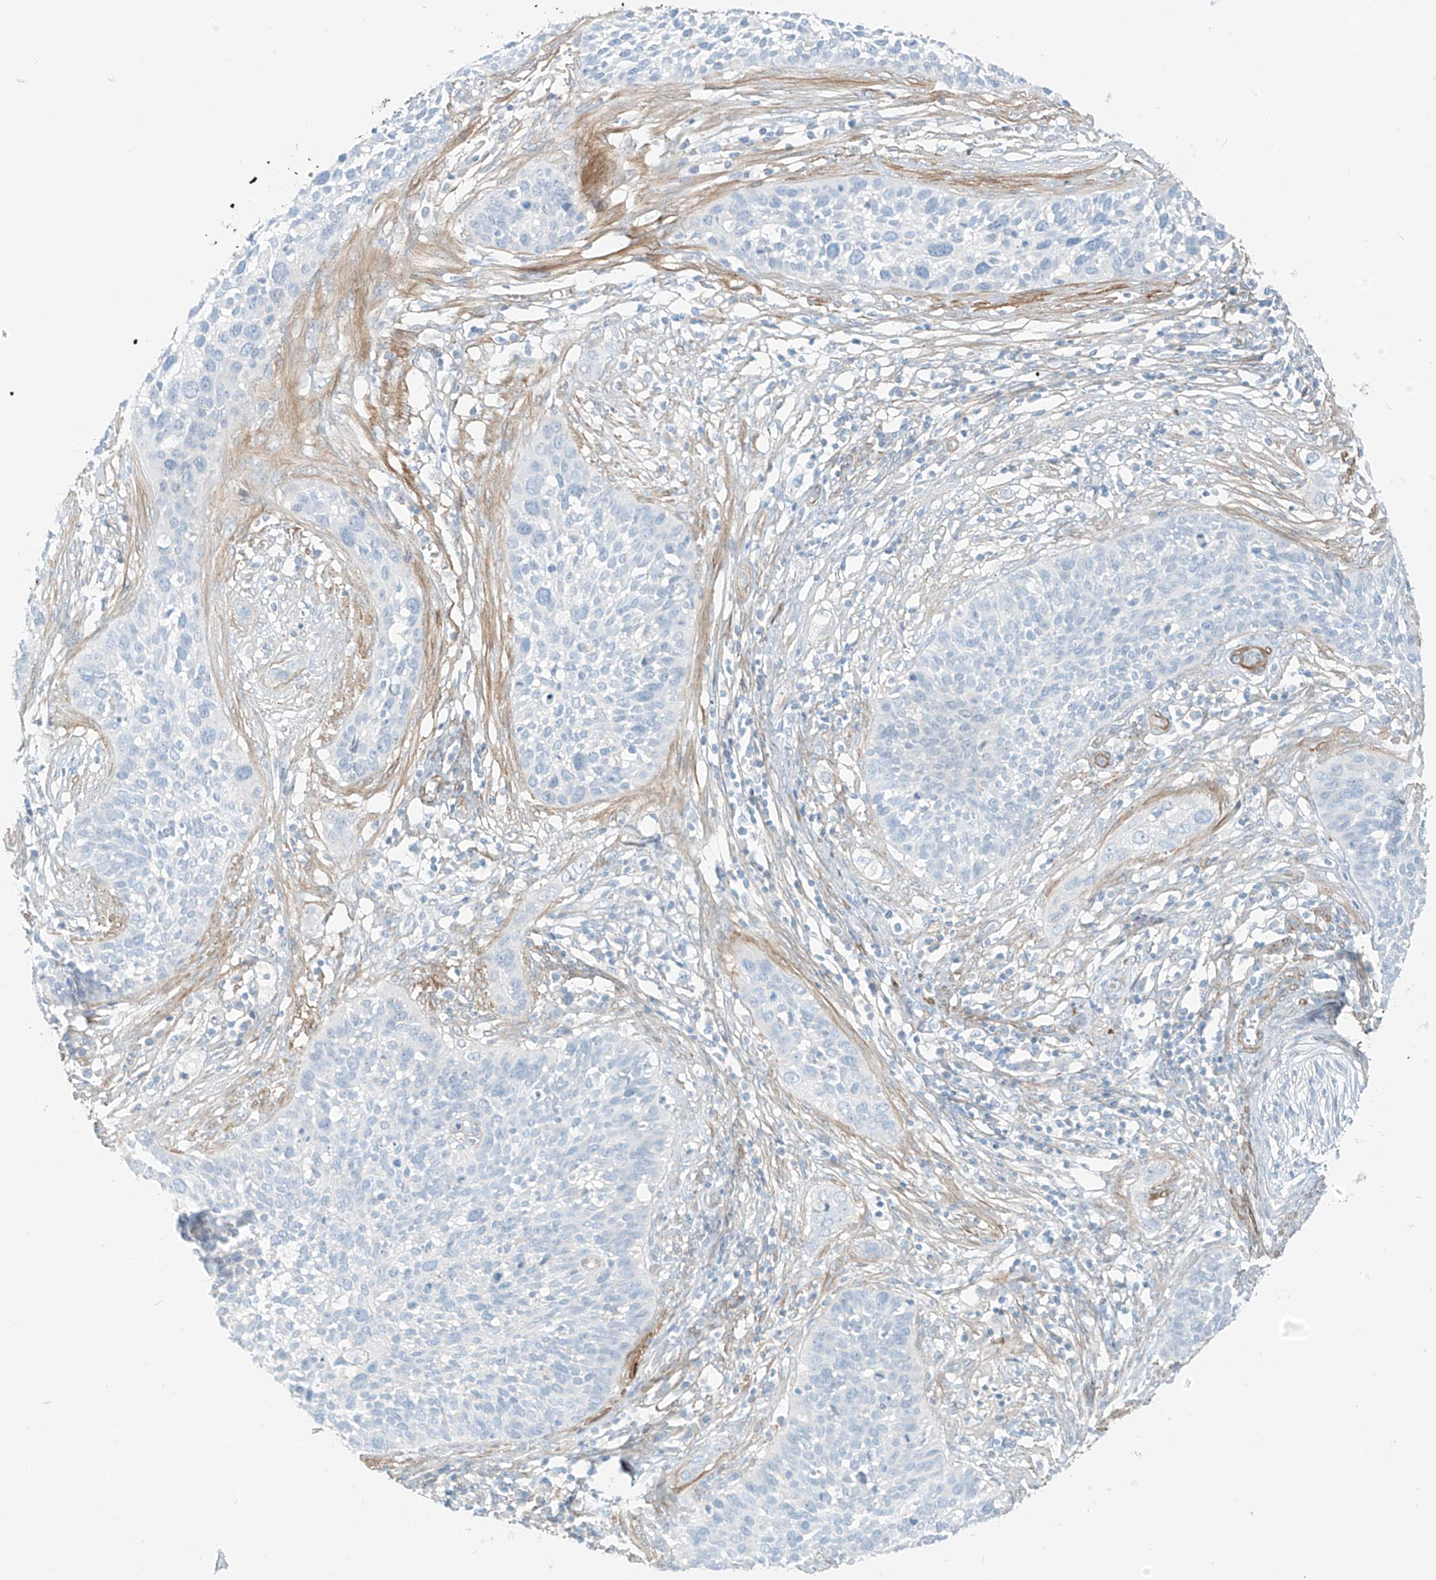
{"staining": {"intensity": "negative", "quantity": "none", "location": "none"}, "tissue": "cervical cancer", "cell_type": "Tumor cells", "image_type": "cancer", "snomed": [{"axis": "morphology", "description": "Squamous cell carcinoma, NOS"}, {"axis": "topography", "description": "Cervix"}], "caption": "Cervical cancer was stained to show a protein in brown. There is no significant expression in tumor cells. (Immunohistochemistry, brightfield microscopy, high magnification).", "gene": "SMCP", "patient": {"sex": "female", "age": 34}}